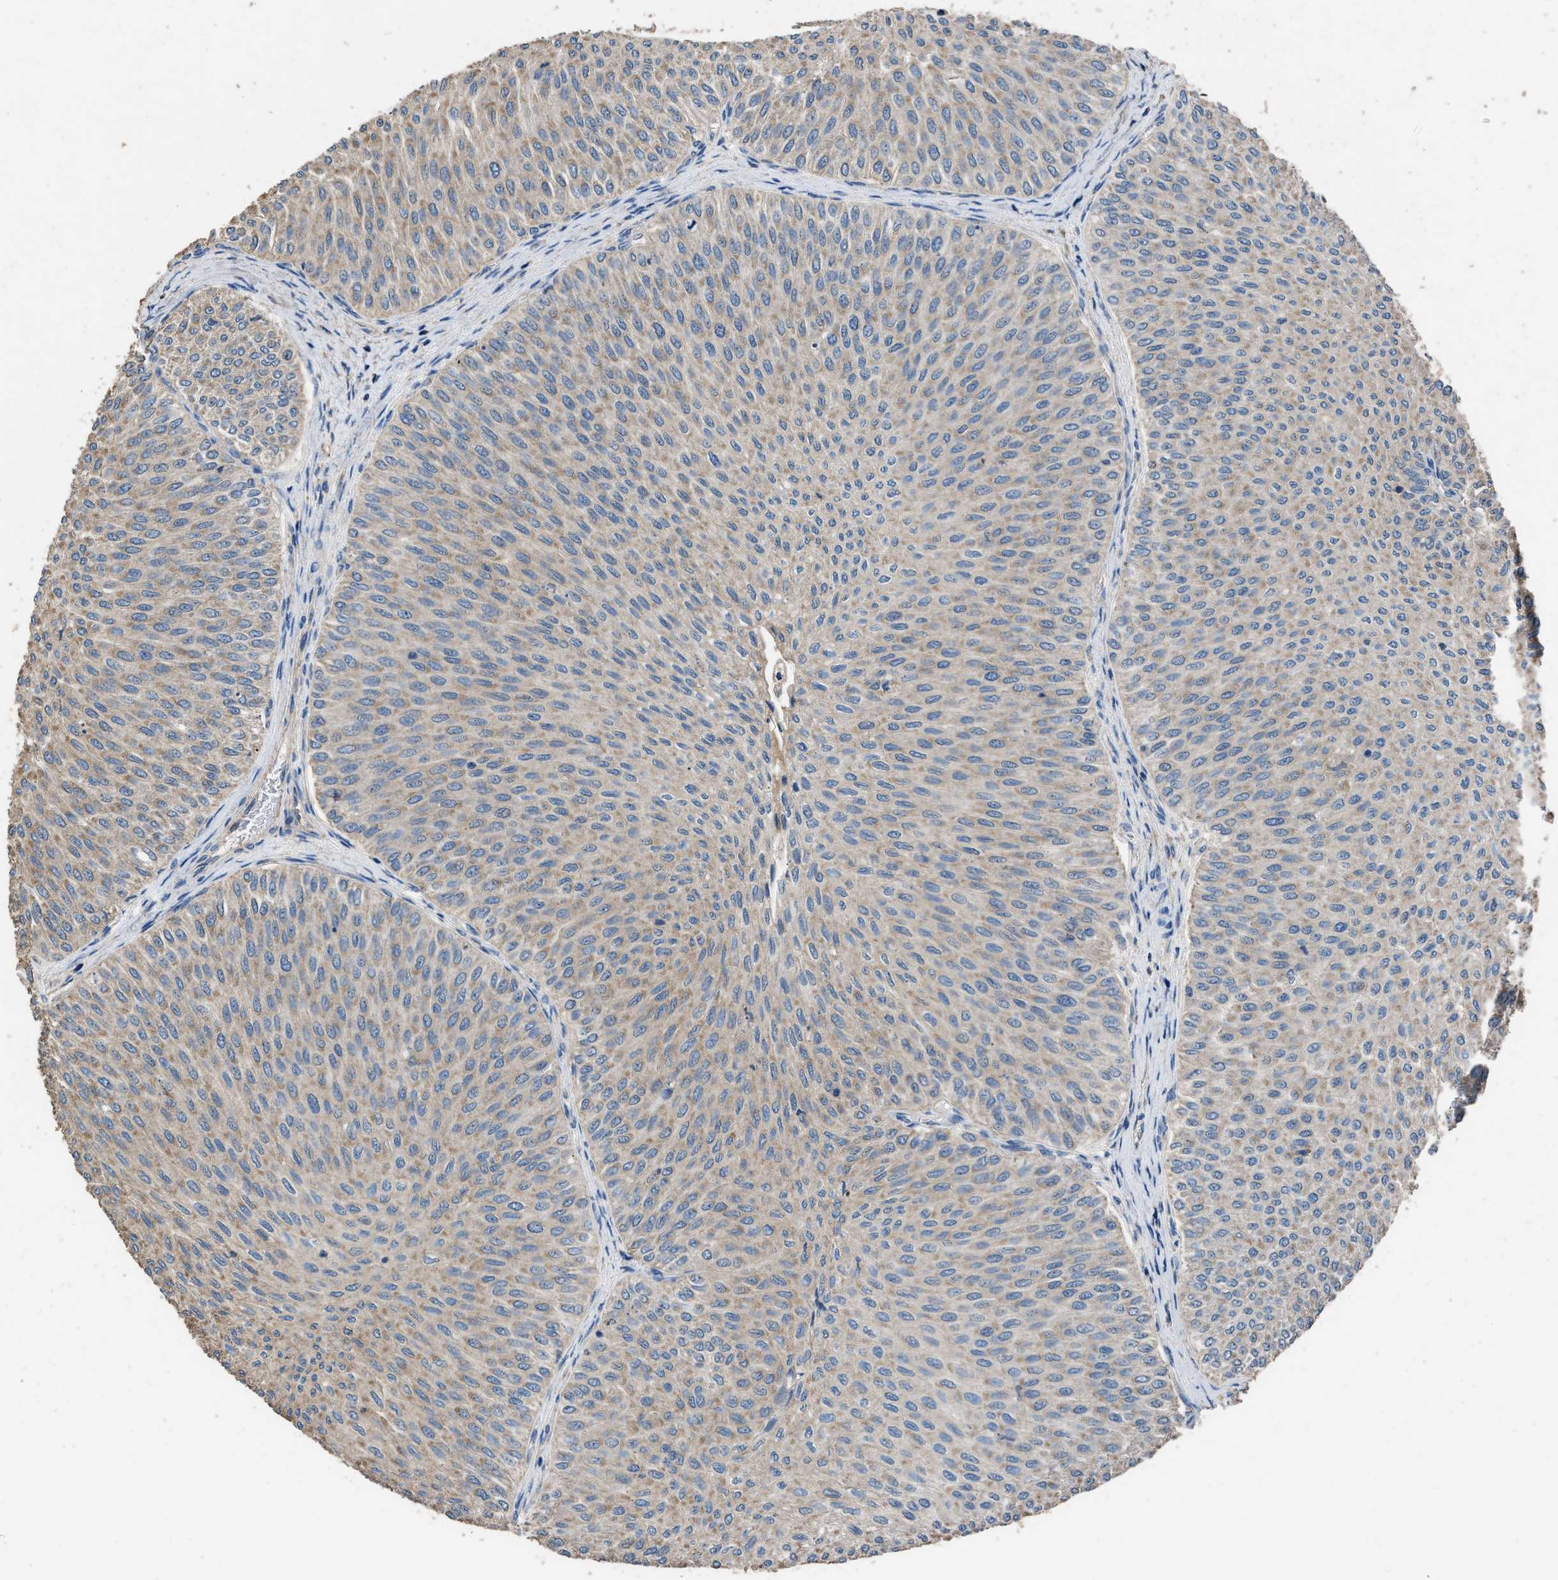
{"staining": {"intensity": "weak", "quantity": ">75%", "location": "cytoplasmic/membranous"}, "tissue": "urothelial cancer", "cell_type": "Tumor cells", "image_type": "cancer", "snomed": [{"axis": "morphology", "description": "Urothelial carcinoma, Low grade"}, {"axis": "topography", "description": "Urinary bladder"}], "caption": "This image reveals urothelial carcinoma (low-grade) stained with immunohistochemistry to label a protein in brown. The cytoplasmic/membranous of tumor cells show weak positivity for the protein. Nuclei are counter-stained blue.", "gene": "ITSN1", "patient": {"sex": "male", "age": 78}}